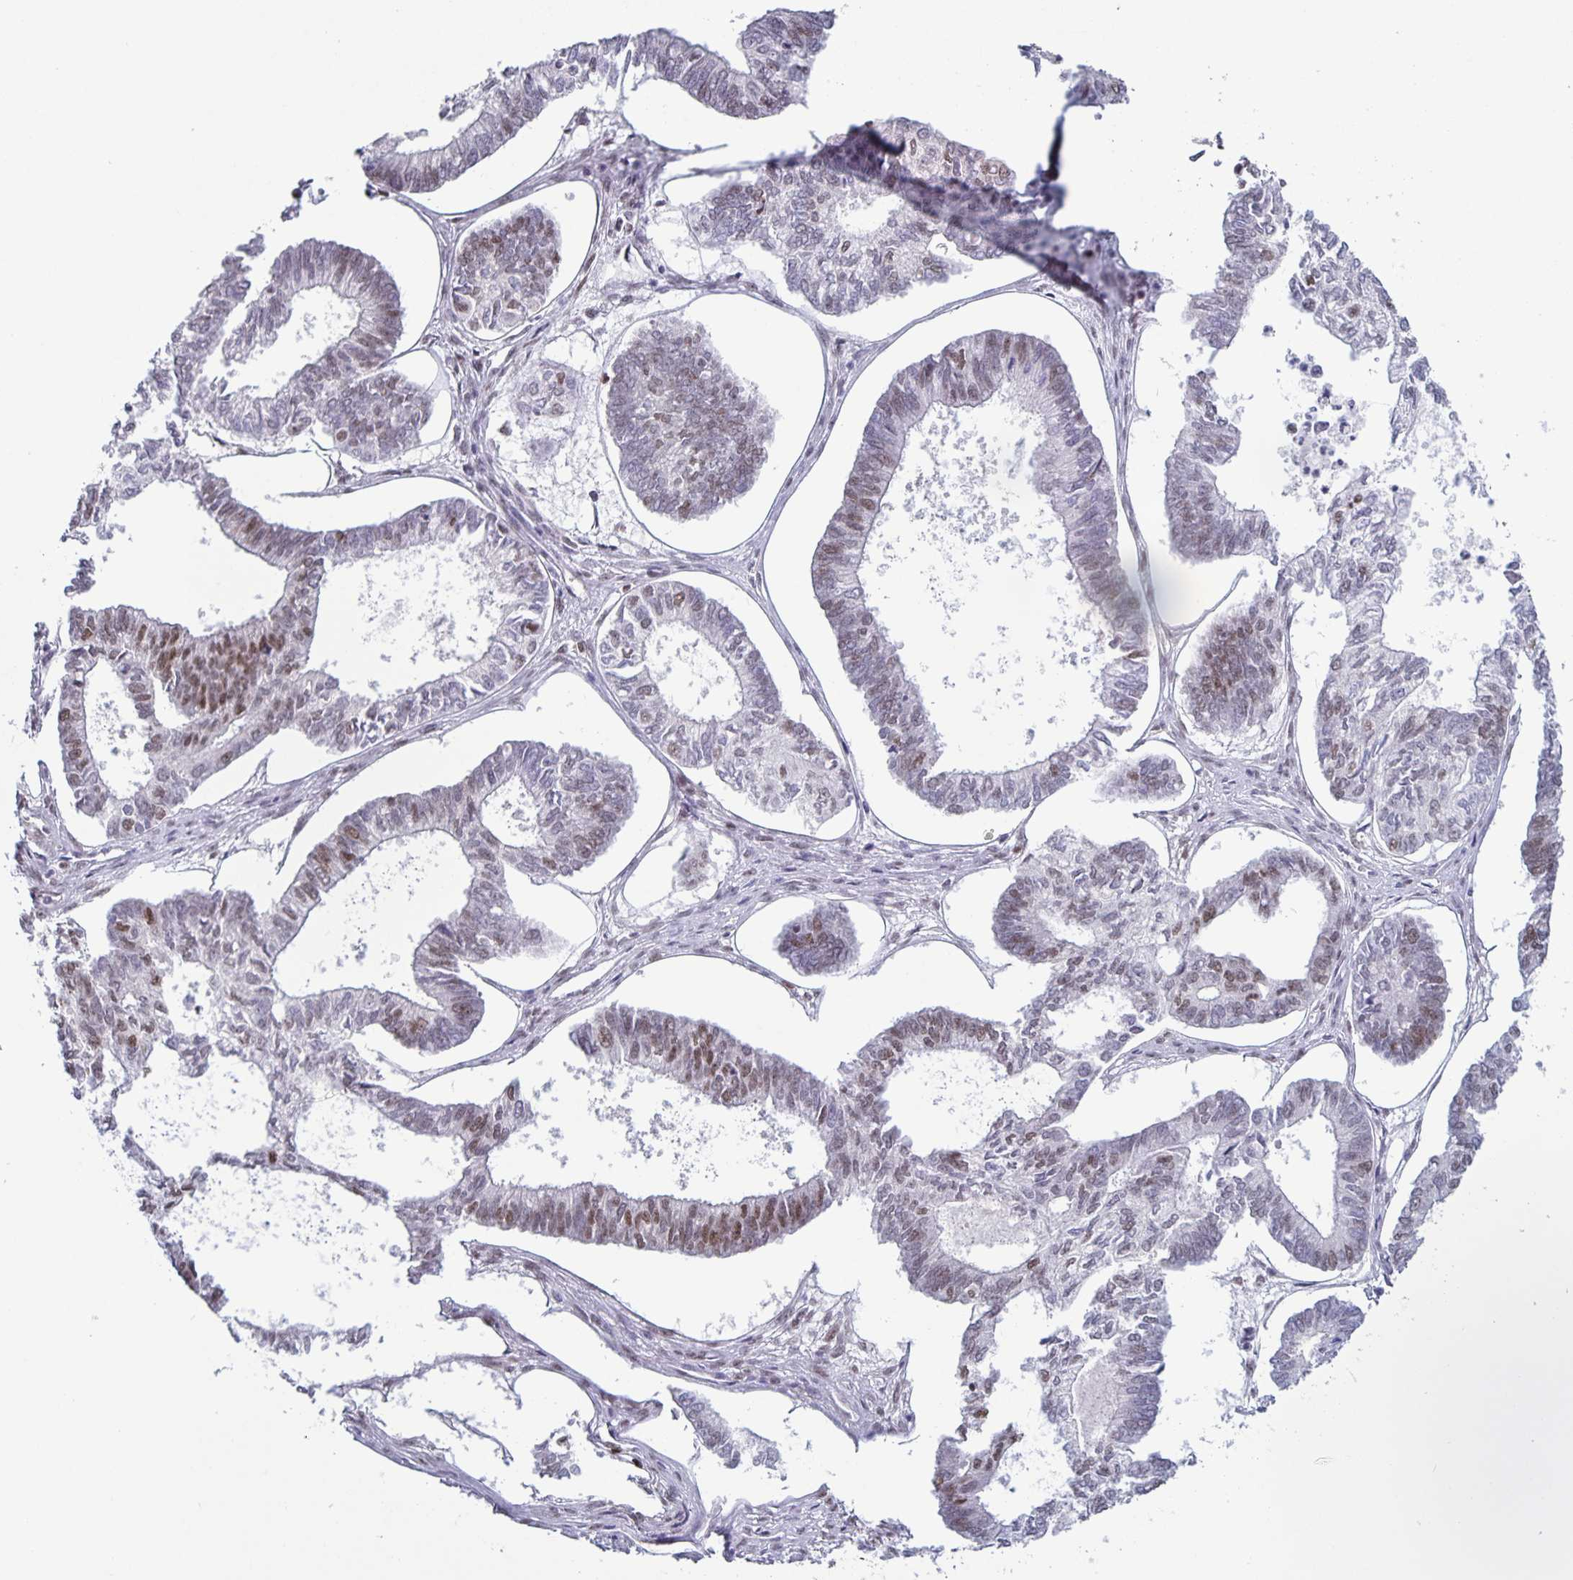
{"staining": {"intensity": "moderate", "quantity": "25%-75%", "location": "nuclear"}, "tissue": "ovarian cancer", "cell_type": "Tumor cells", "image_type": "cancer", "snomed": [{"axis": "morphology", "description": "Carcinoma, endometroid"}, {"axis": "topography", "description": "Ovary"}], "caption": "A histopathology image showing moderate nuclear expression in approximately 25%-75% of tumor cells in ovarian cancer, as visualized by brown immunohistochemical staining.", "gene": "JUND", "patient": {"sex": "female", "age": 64}}